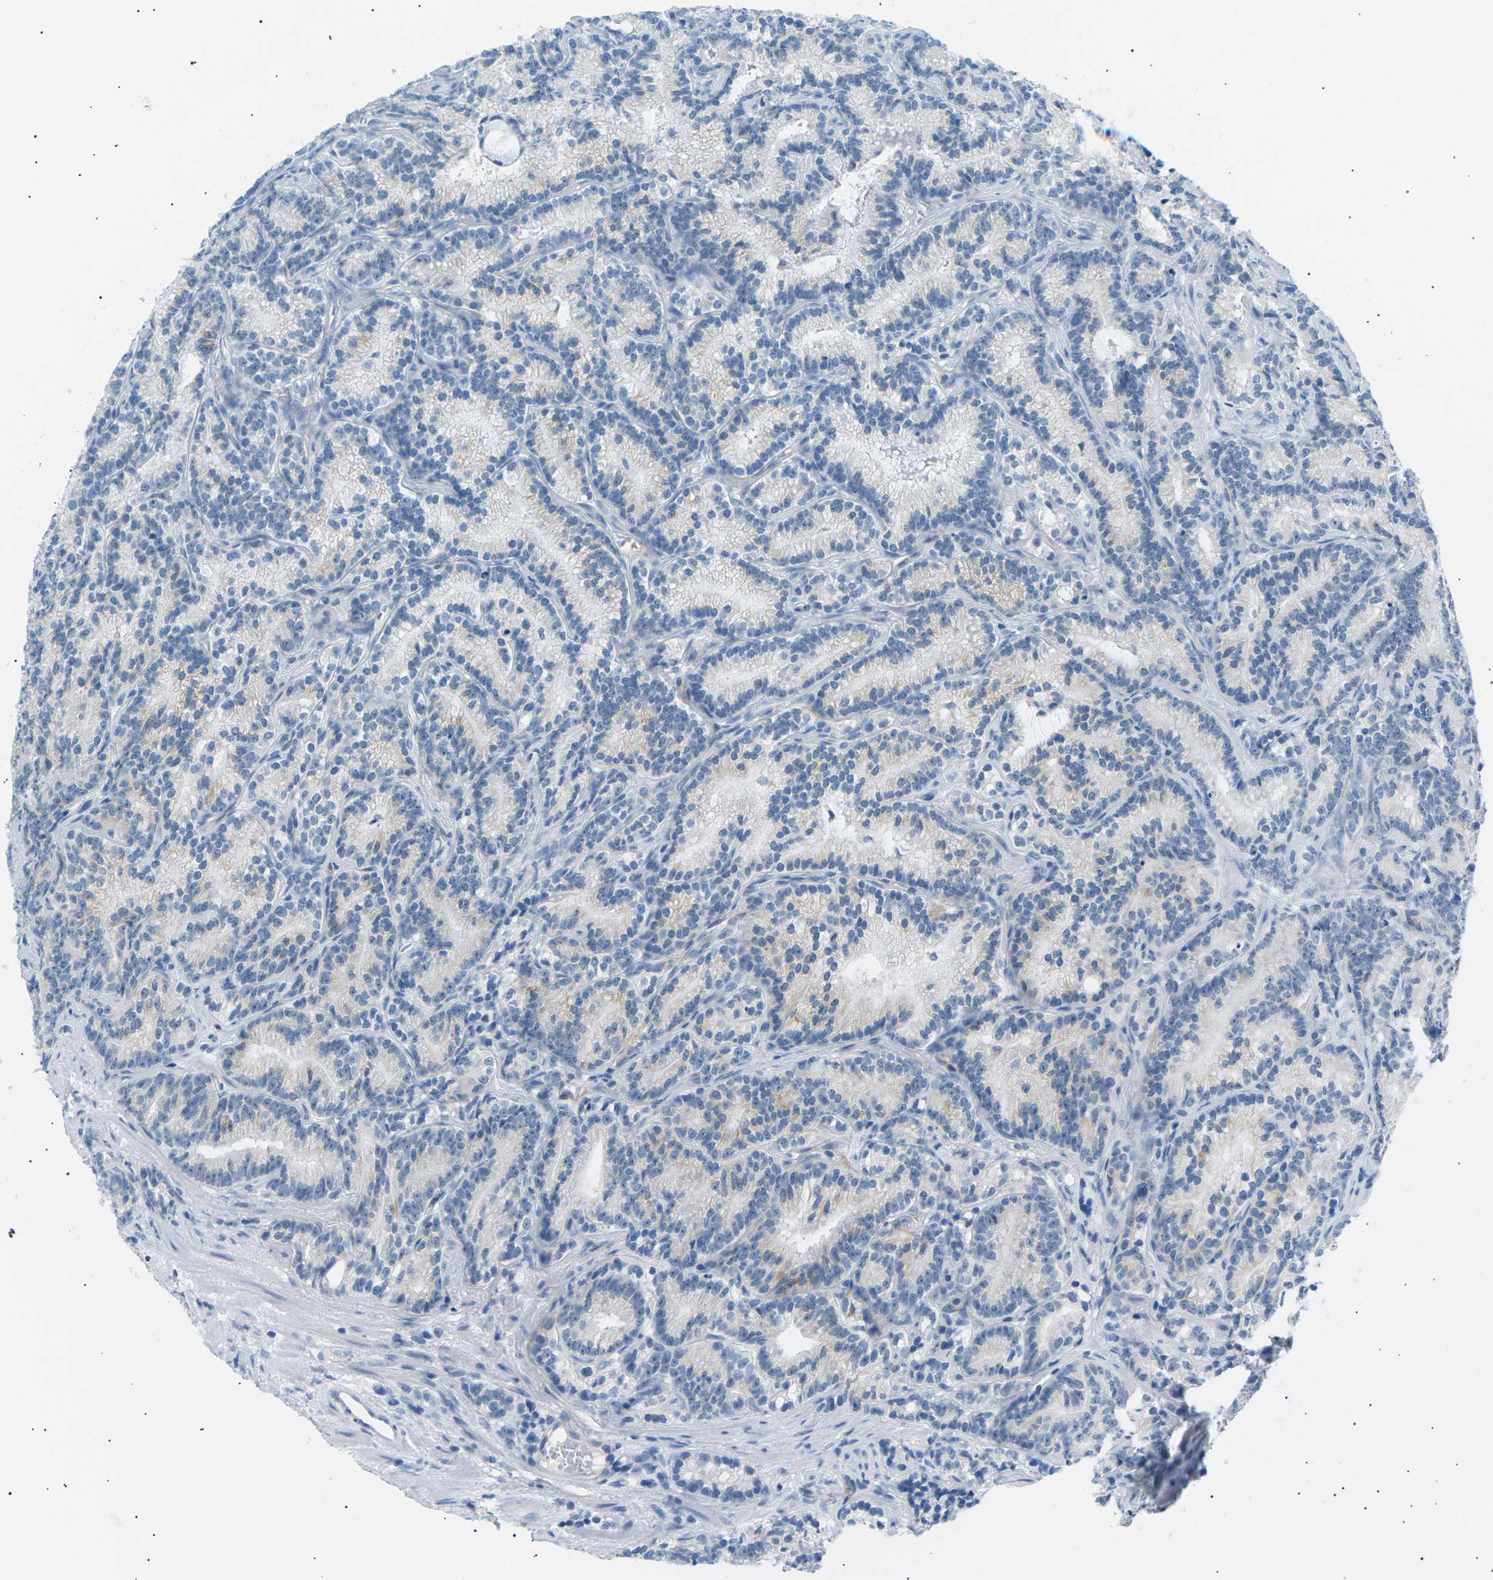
{"staining": {"intensity": "negative", "quantity": "none", "location": "none"}, "tissue": "prostate cancer", "cell_type": "Tumor cells", "image_type": "cancer", "snomed": [{"axis": "morphology", "description": "Adenocarcinoma, Low grade"}, {"axis": "topography", "description": "Prostate"}], "caption": "Immunohistochemistry of prostate adenocarcinoma (low-grade) displays no expression in tumor cells. (DAB (3,3'-diaminobenzidine) IHC visualized using brightfield microscopy, high magnification).", "gene": "SEPTIN5", "patient": {"sex": "male", "age": 89}}